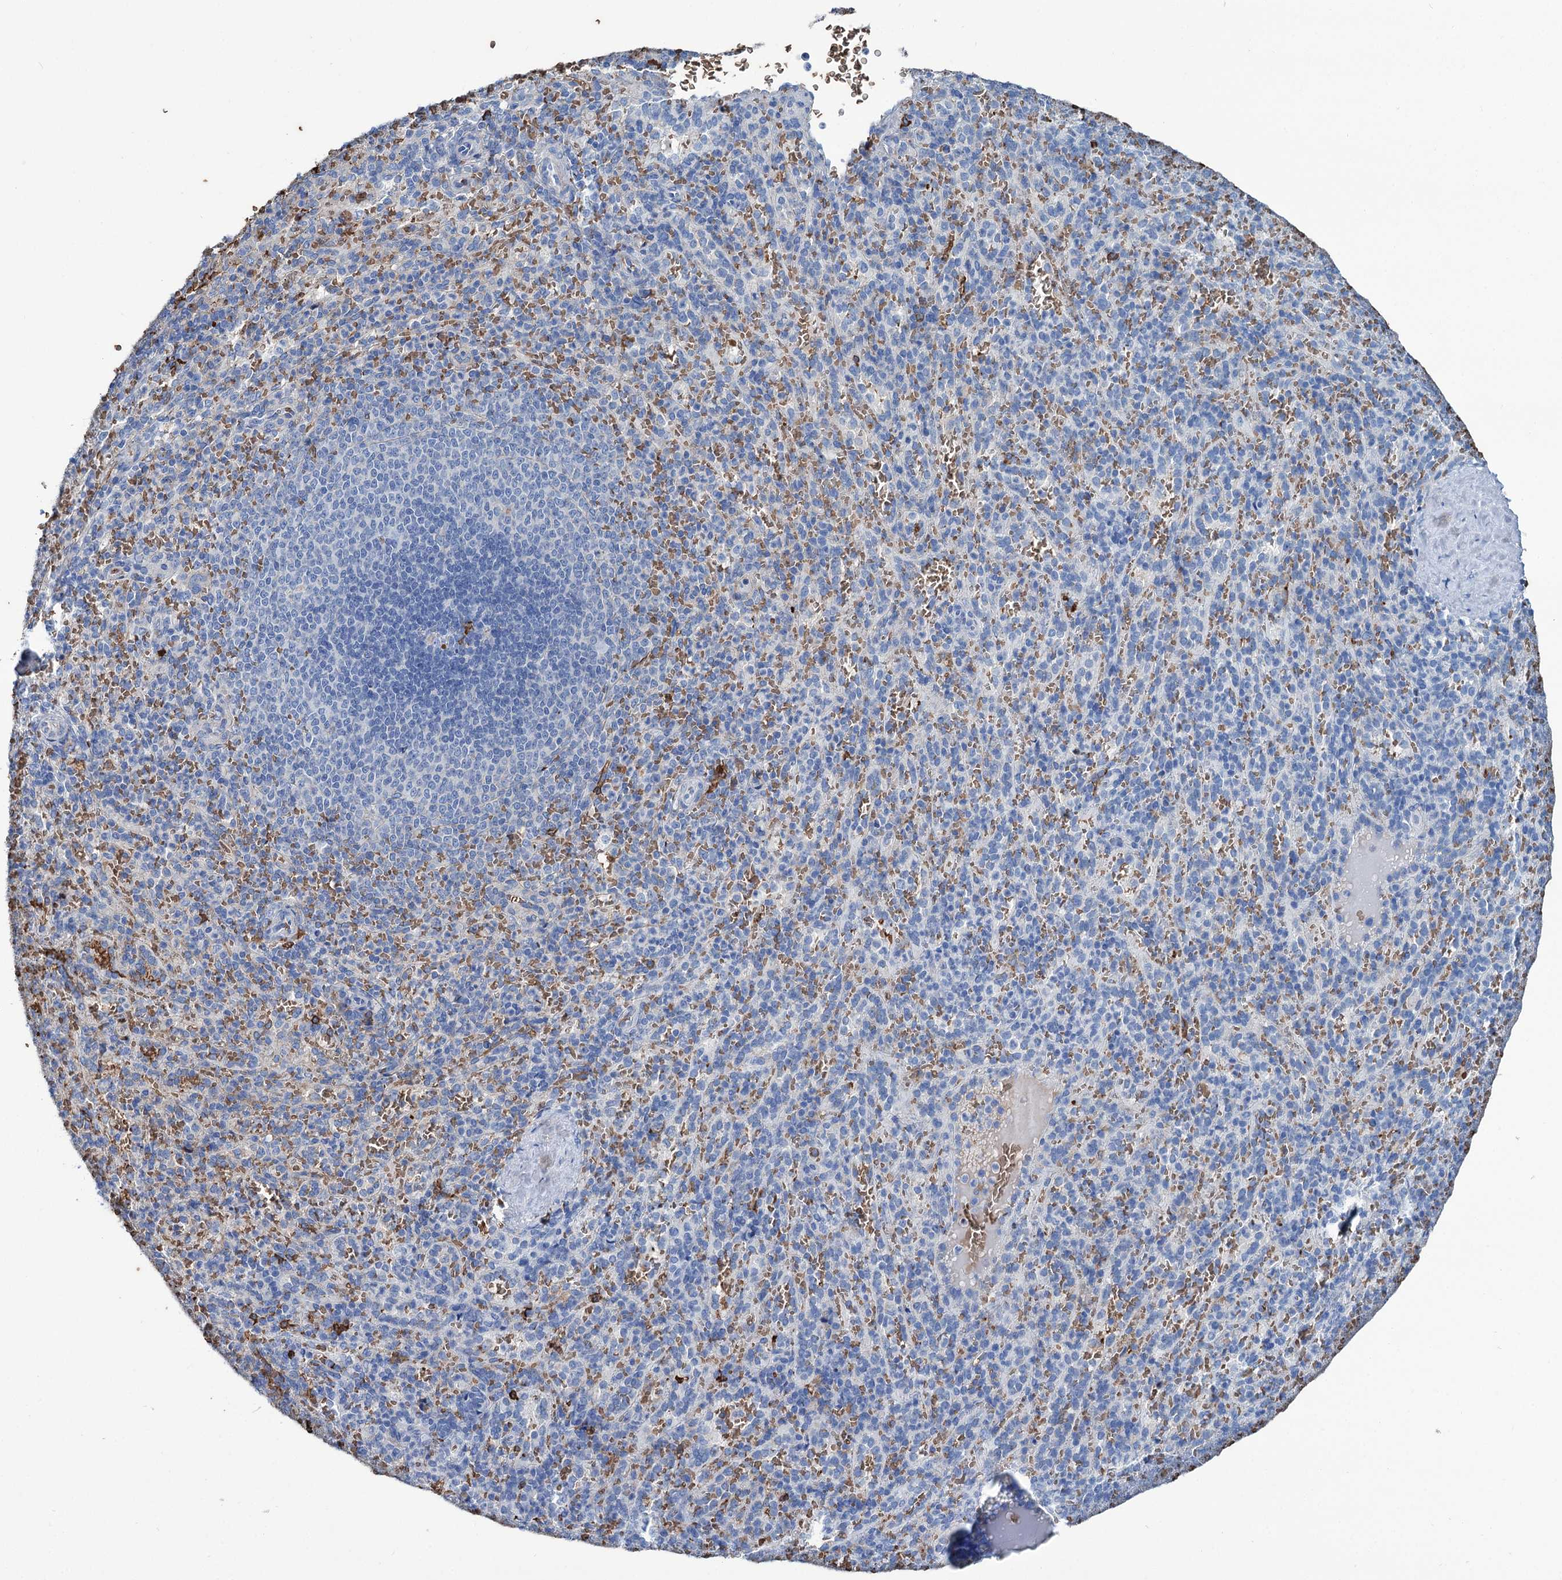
{"staining": {"intensity": "weak", "quantity": "<25%", "location": "cytoplasmic/membranous"}, "tissue": "spleen", "cell_type": "Cells in red pulp", "image_type": "normal", "snomed": [{"axis": "morphology", "description": "Normal tissue, NOS"}, {"axis": "topography", "description": "Spleen"}], "caption": "Cells in red pulp are negative for brown protein staining in benign spleen. (DAB immunohistochemistry (IHC), high magnification).", "gene": "RPUSD3", "patient": {"sex": "female", "age": 21}}